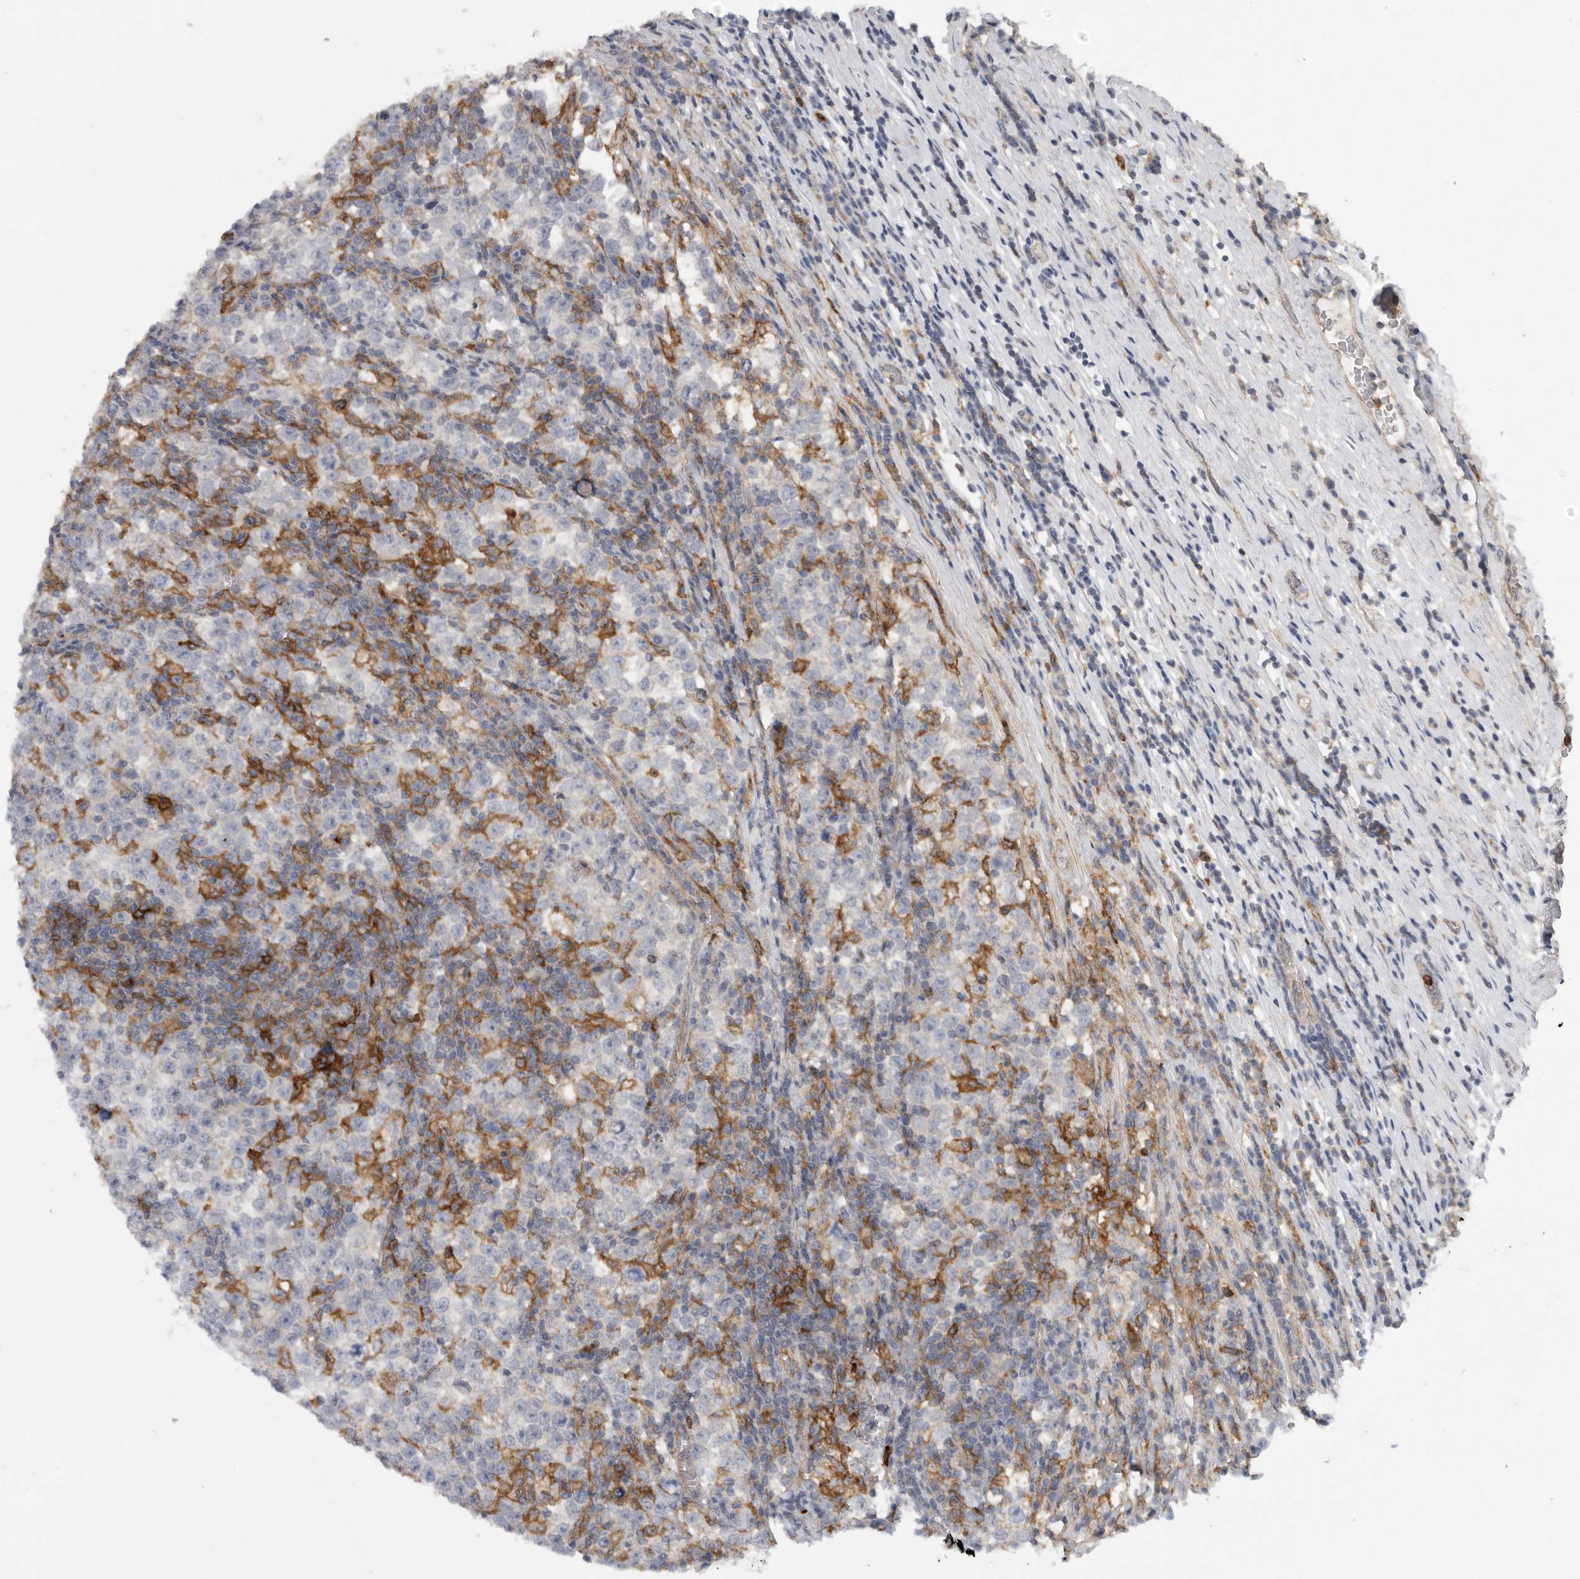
{"staining": {"intensity": "negative", "quantity": "none", "location": "none"}, "tissue": "testis cancer", "cell_type": "Tumor cells", "image_type": "cancer", "snomed": [{"axis": "morphology", "description": "Normal tissue, NOS"}, {"axis": "morphology", "description": "Seminoma, NOS"}, {"axis": "topography", "description": "Testis"}], "caption": "Photomicrograph shows no significant protein staining in tumor cells of testis cancer.", "gene": "SIGLEC10", "patient": {"sex": "male", "age": 43}}